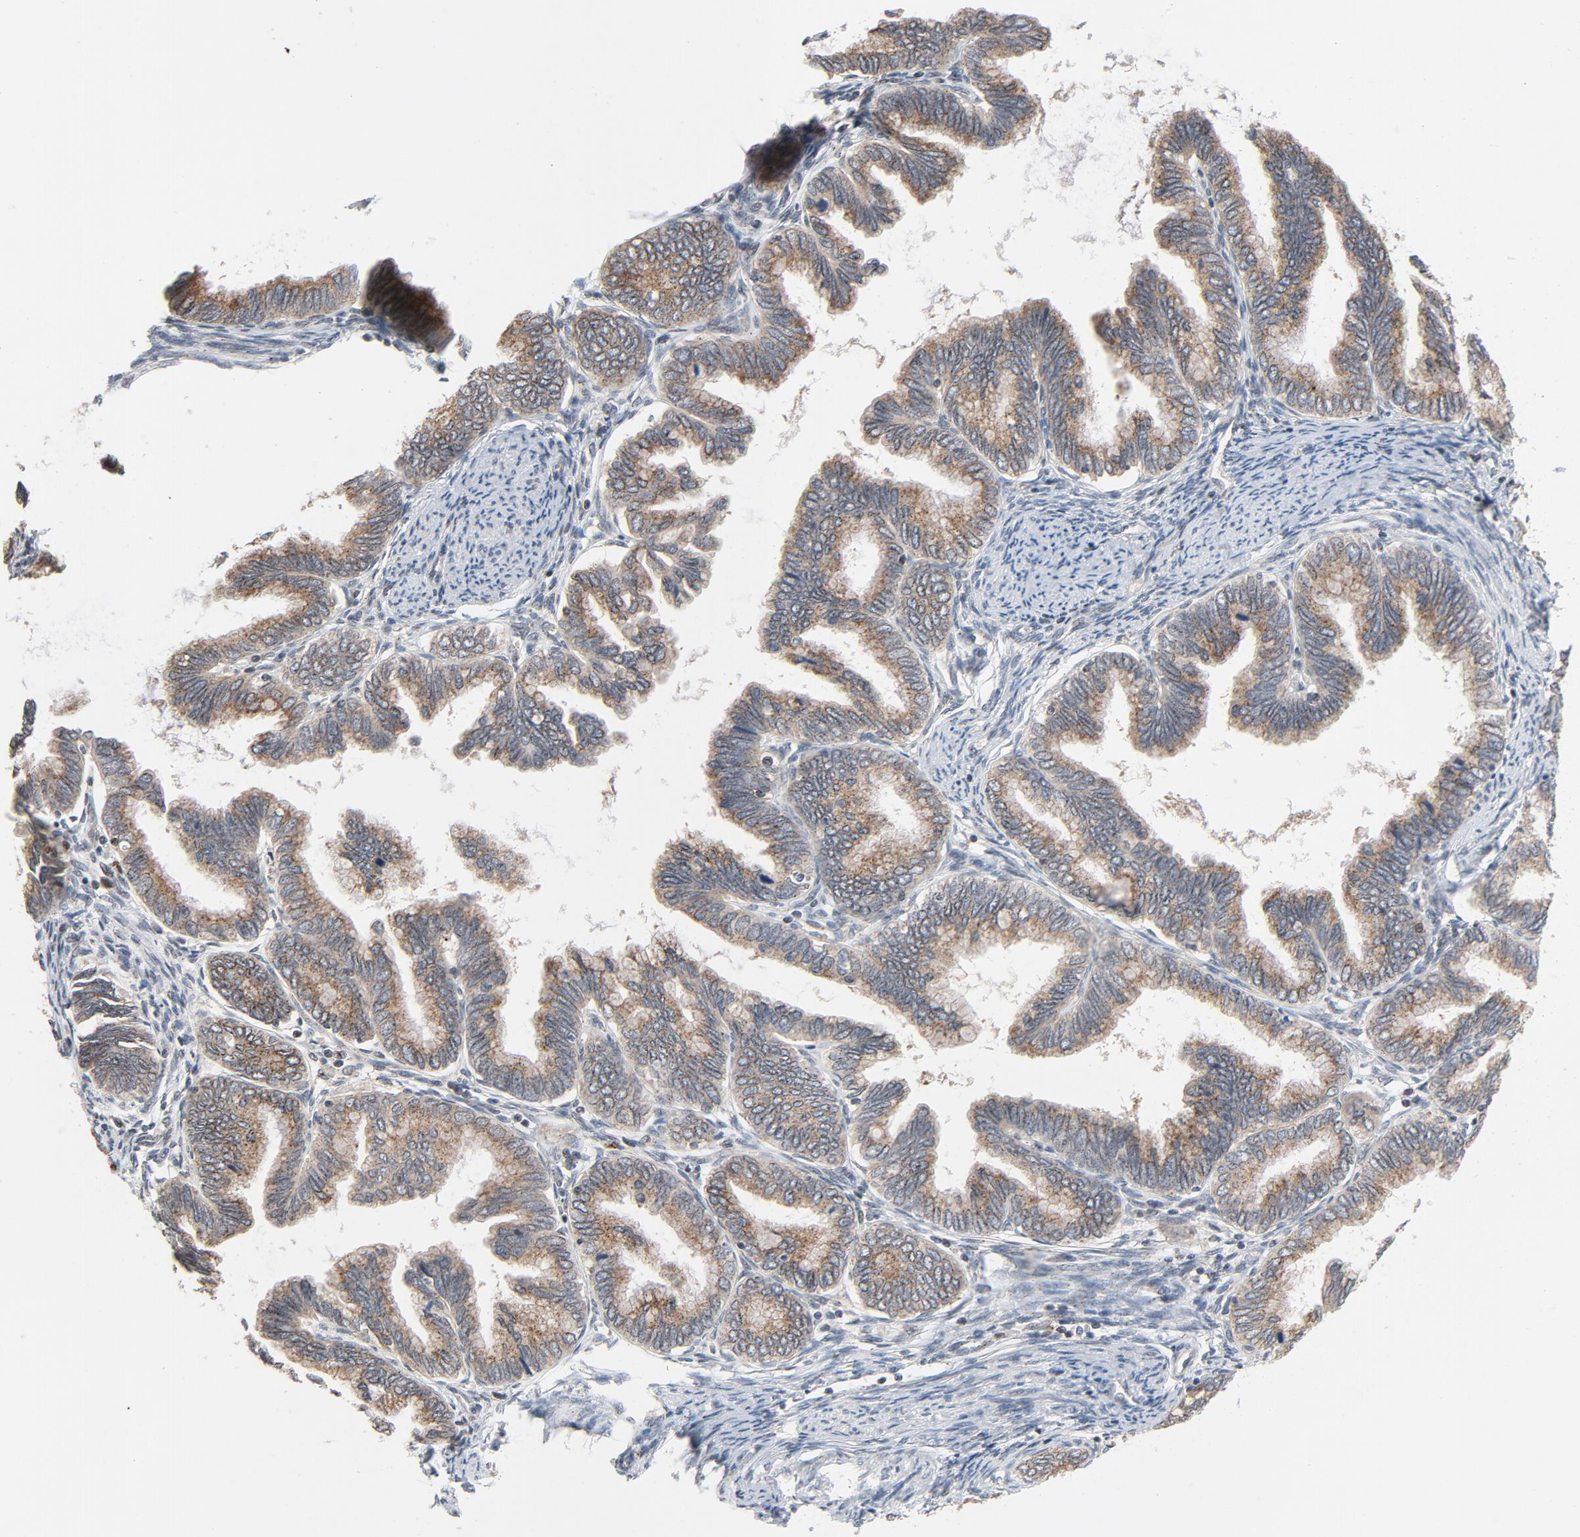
{"staining": {"intensity": "weak", "quantity": ">75%", "location": "cytoplasmic/membranous"}, "tissue": "cervical cancer", "cell_type": "Tumor cells", "image_type": "cancer", "snomed": [{"axis": "morphology", "description": "Adenocarcinoma, NOS"}, {"axis": "topography", "description": "Cervix"}], "caption": "Tumor cells show weak cytoplasmic/membranous expression in about >75% of cells in cervical cancer (adenocarcinoma).", "gene": "RPL12", "patient": {"sex": "female", "age": 49}}